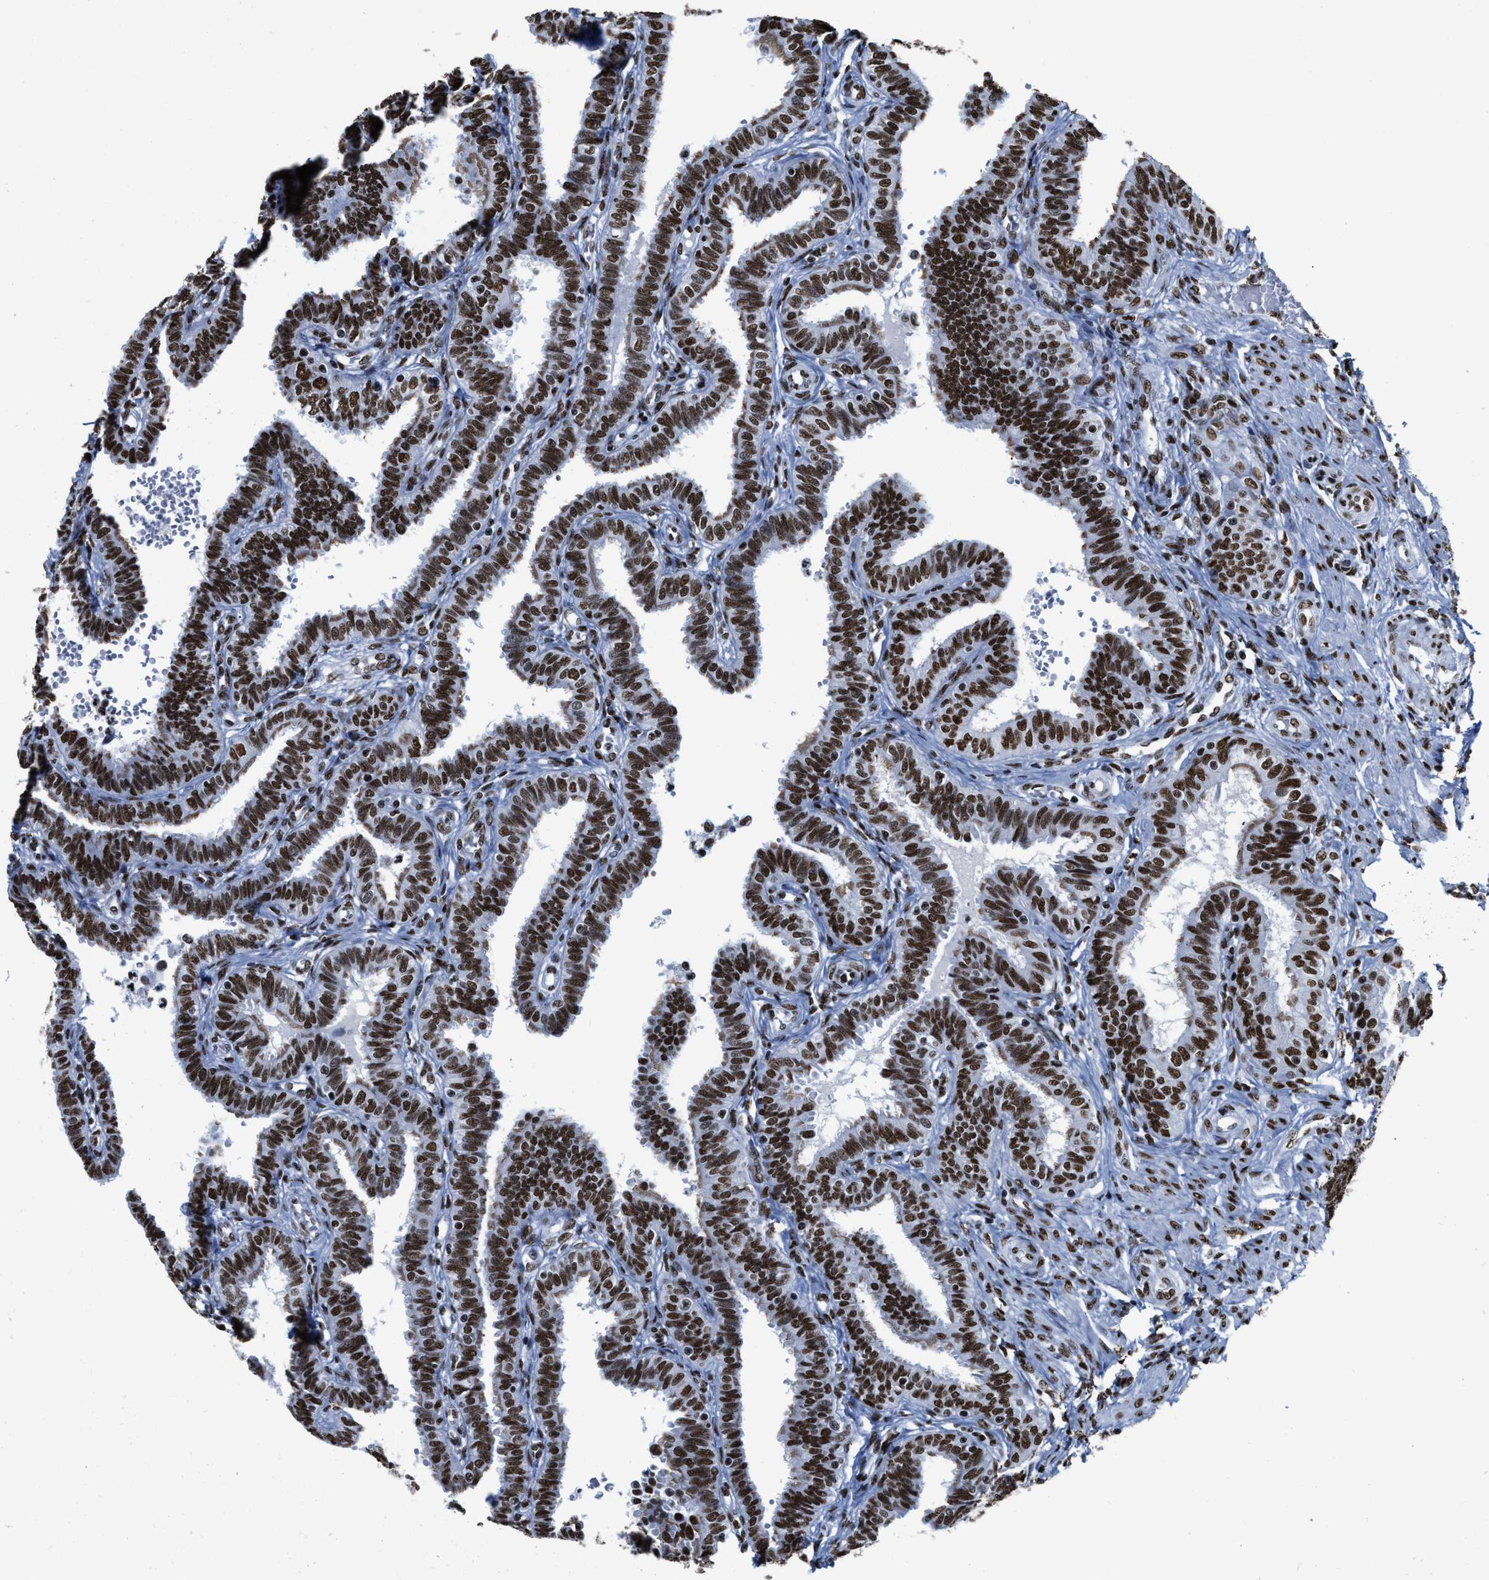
{"staining": {"intensity": "strong", "quantity": ">75%", "location": "nuclear"}, "tissue": "fallopian tube", "cell_type": "Glandular cells", "image_type": "normal", "snomed": [{"axis": "morphology", "description": "Normal tissue, NOS"}, {"axis": "topography", "description": "Fallopian tube"}, {"axis": "topography", "description": "Placenta"}], "caption": "Immunohistochemical staining of normal fallopian tube exhibits >75% levels of strong nuclear protein expression in about >75% of glandular cells.", "gene": "SMARCC2", "patient": {"sex": "female", "age": 34}}